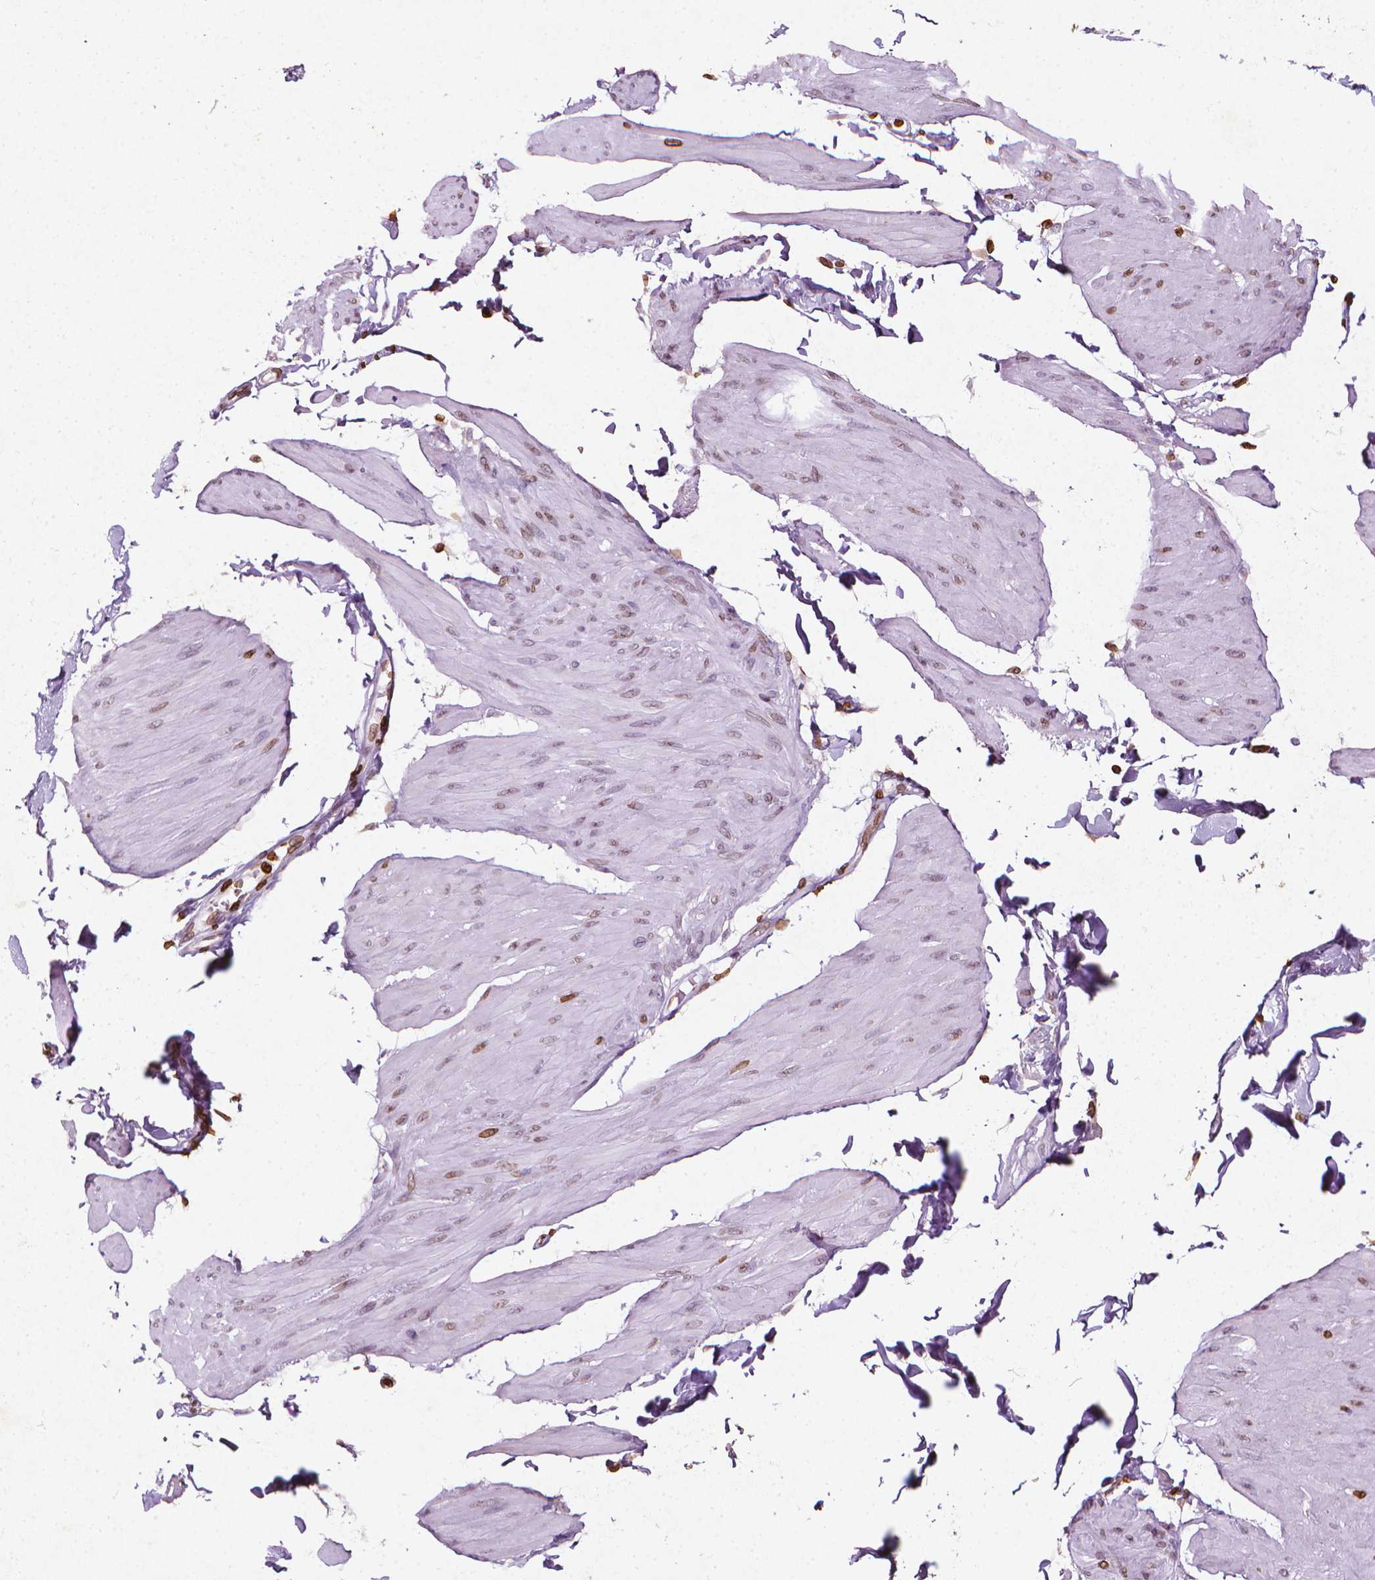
{"staining": {"intensity": "moderate", "quantity": "25%-75%", "location": "cytoplasmic/membranous,nuclear"}, "tissue": "smooth muscle", "cell_type": "Smooth muscle cells", "image_type": "normal", "snomed": [{"axis": "morphology", "description": "Normal tissue, NOS"}, {"axis": "topography", "description": "Adipose tissue"}, {"axis": "topography", "description": "Smooth muscle"}, {"axis": "topography", "description": "Peripheral nerve tissue"}], "caption": "Immunohistochemical staining of unremarkable smooth muscle demonstrates moderate cytoplasmic/membranous,nuclear protein expression in approximately 25%-75% of smooth muscle cells. Immunohistochemistry (ihc) stains the protein in brown and the nuclei are stained blue.", "gene": "LMNB1", "patient": {"sex": "male", "age": 83}}